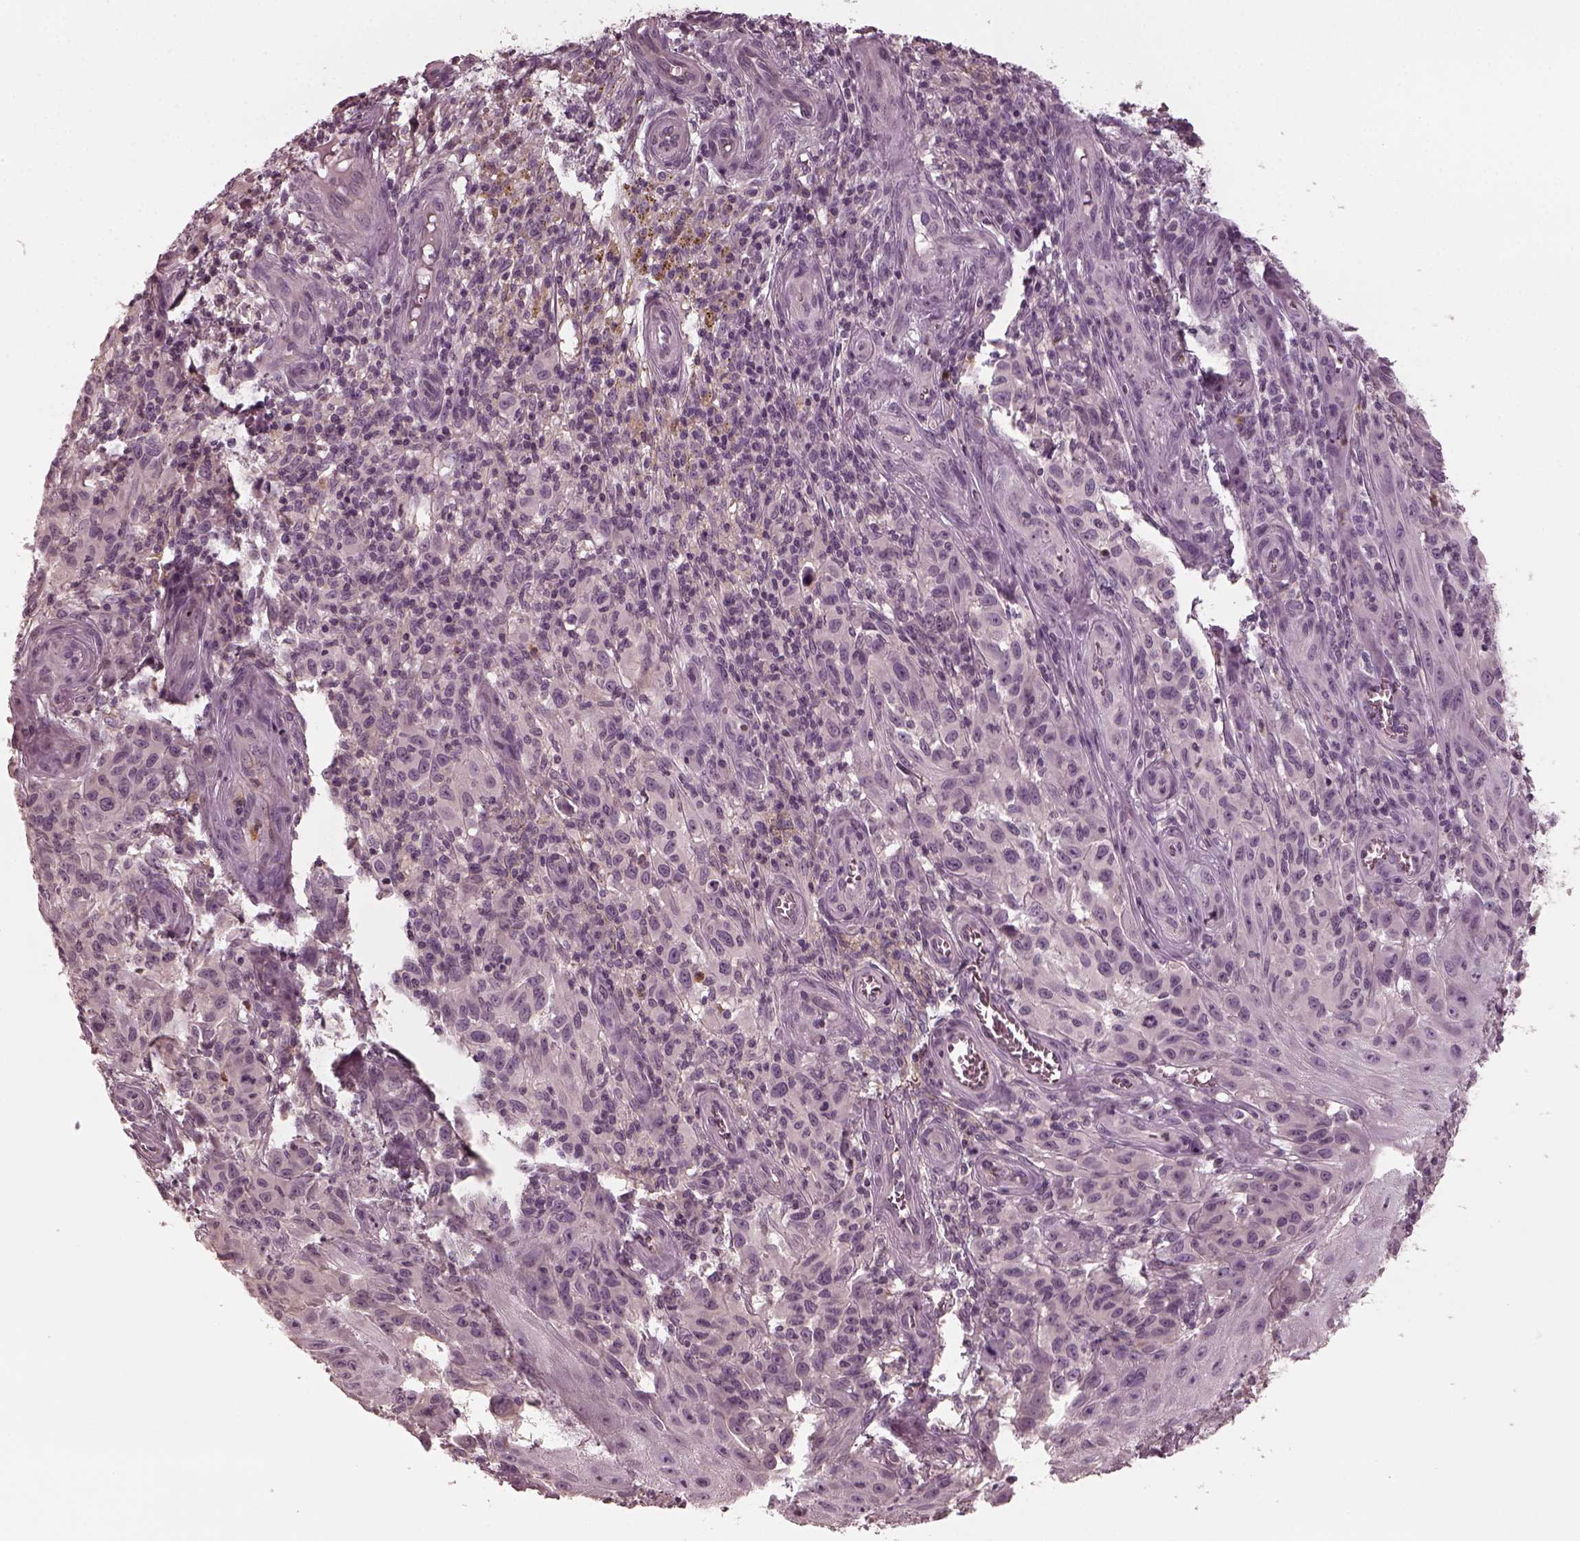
{"staining": {"intensity": "negative", "quantity": "none", "location": "none"}, "tissue": "melanoma", "cell_type": "Tumor cells", "image_type": "cancer", "snomed": [{"axis": "morphology", "description": "Malignant melanoma, NOS"}, {"axis": "topography", "description": "Skin"}], "caption": "This is an immunohistochemistry image of melanoma. There is no staining in tumor cells.", "gene": "CHIT1", "patient": {"sex": "female", "age": 53}}